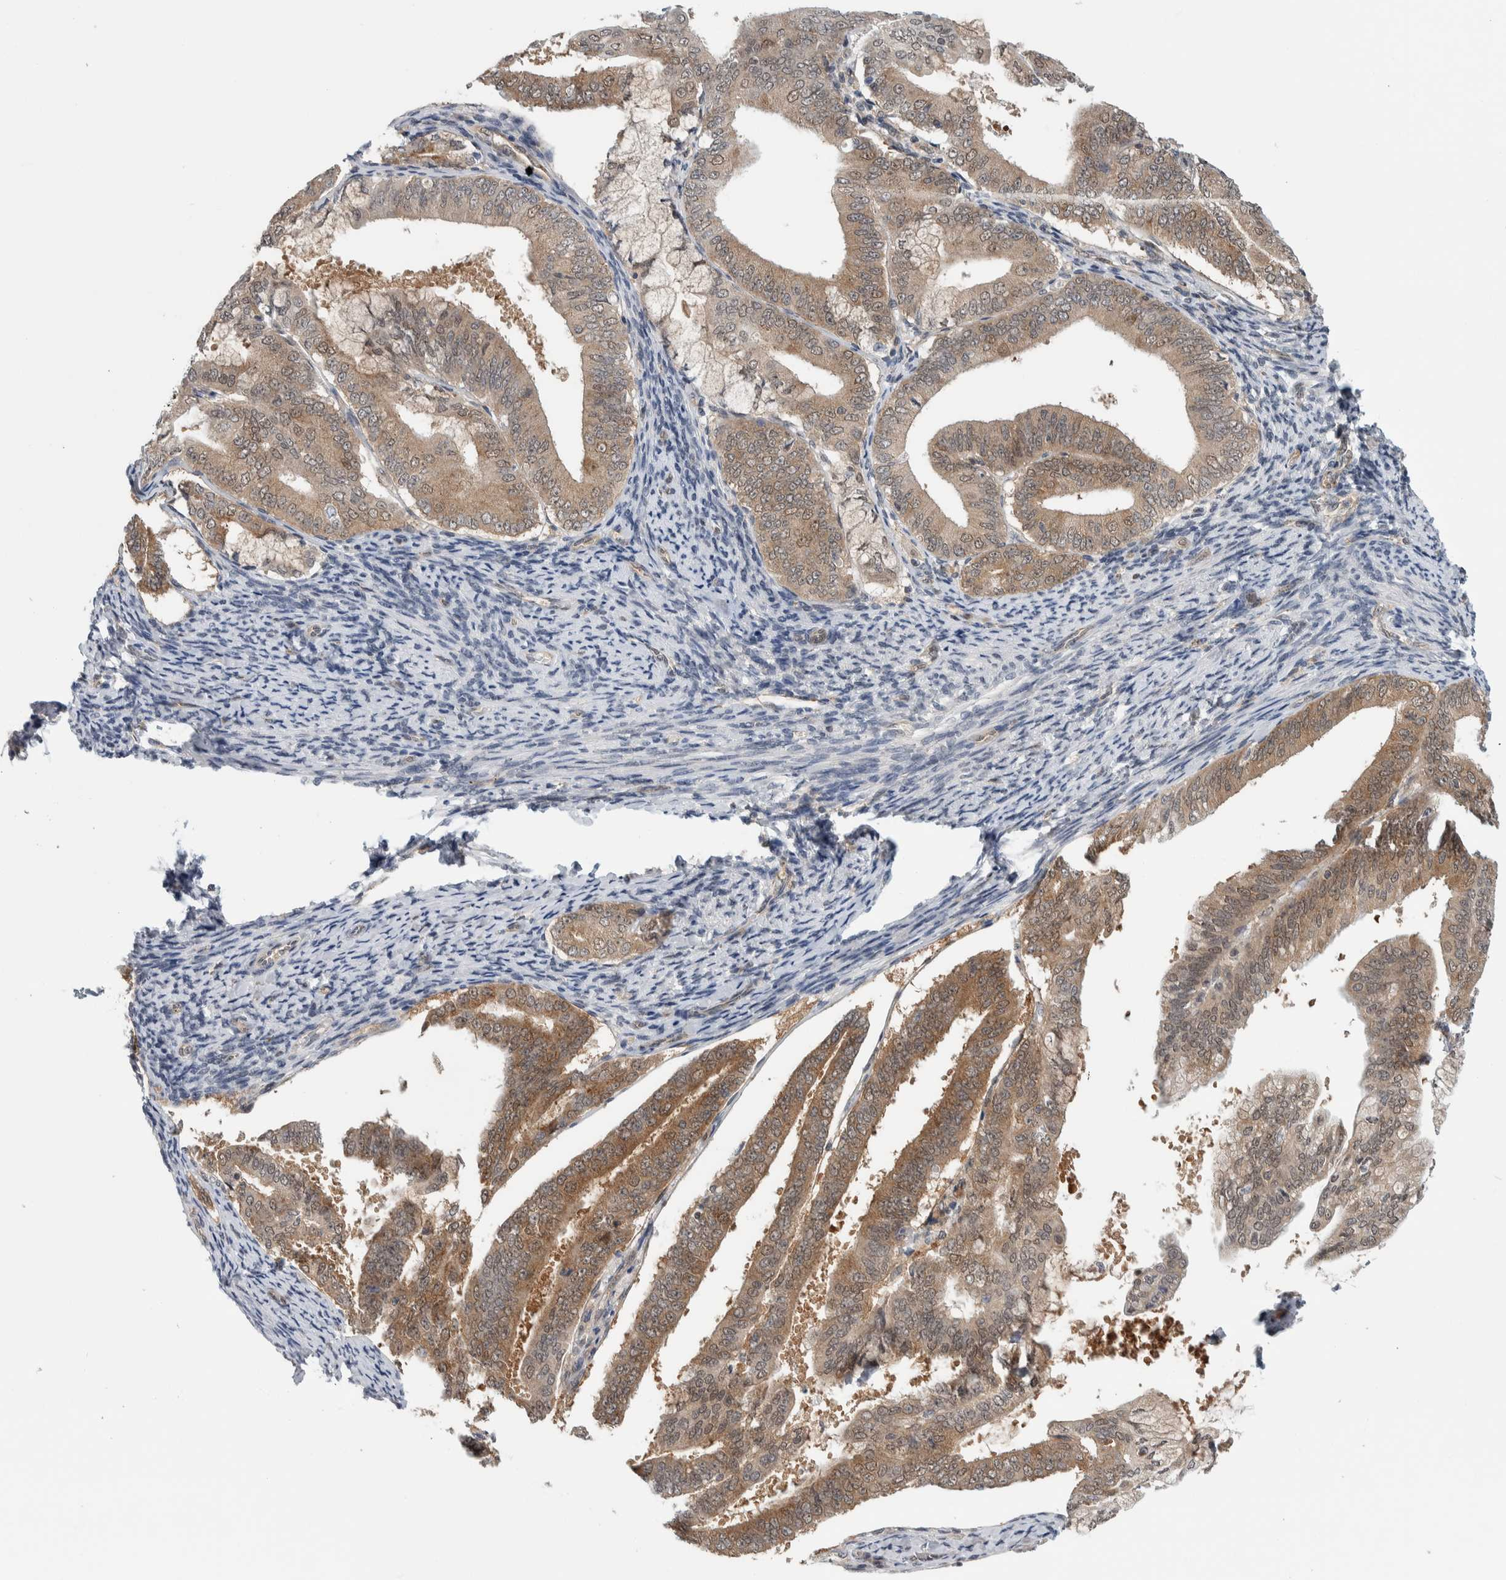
{"staining": {"intensity": "moderate", "quantity": ">75%", "location": "cytoplasmic/membranous"}, "tissue": "endometrial cancer", "cell_type": "Tumor cells", "image_type": "cancer", "snomed": [{"axis": "morphology", "description": "Adenocarcinoma, NOS"}, {"axis": "topography", "description": "Endometrium"}], "caption": "Immunohistochemical staining of adenocarcinoma (endometrial) demonstrates moderate cytoplasmic/membranous protein expression in approximately >75% of tumor cells. (Brightfield microscopy of DAB IHC at high magnification).", "gene": "CCDC43", "patient": {"sex": "female", "age": 63}}